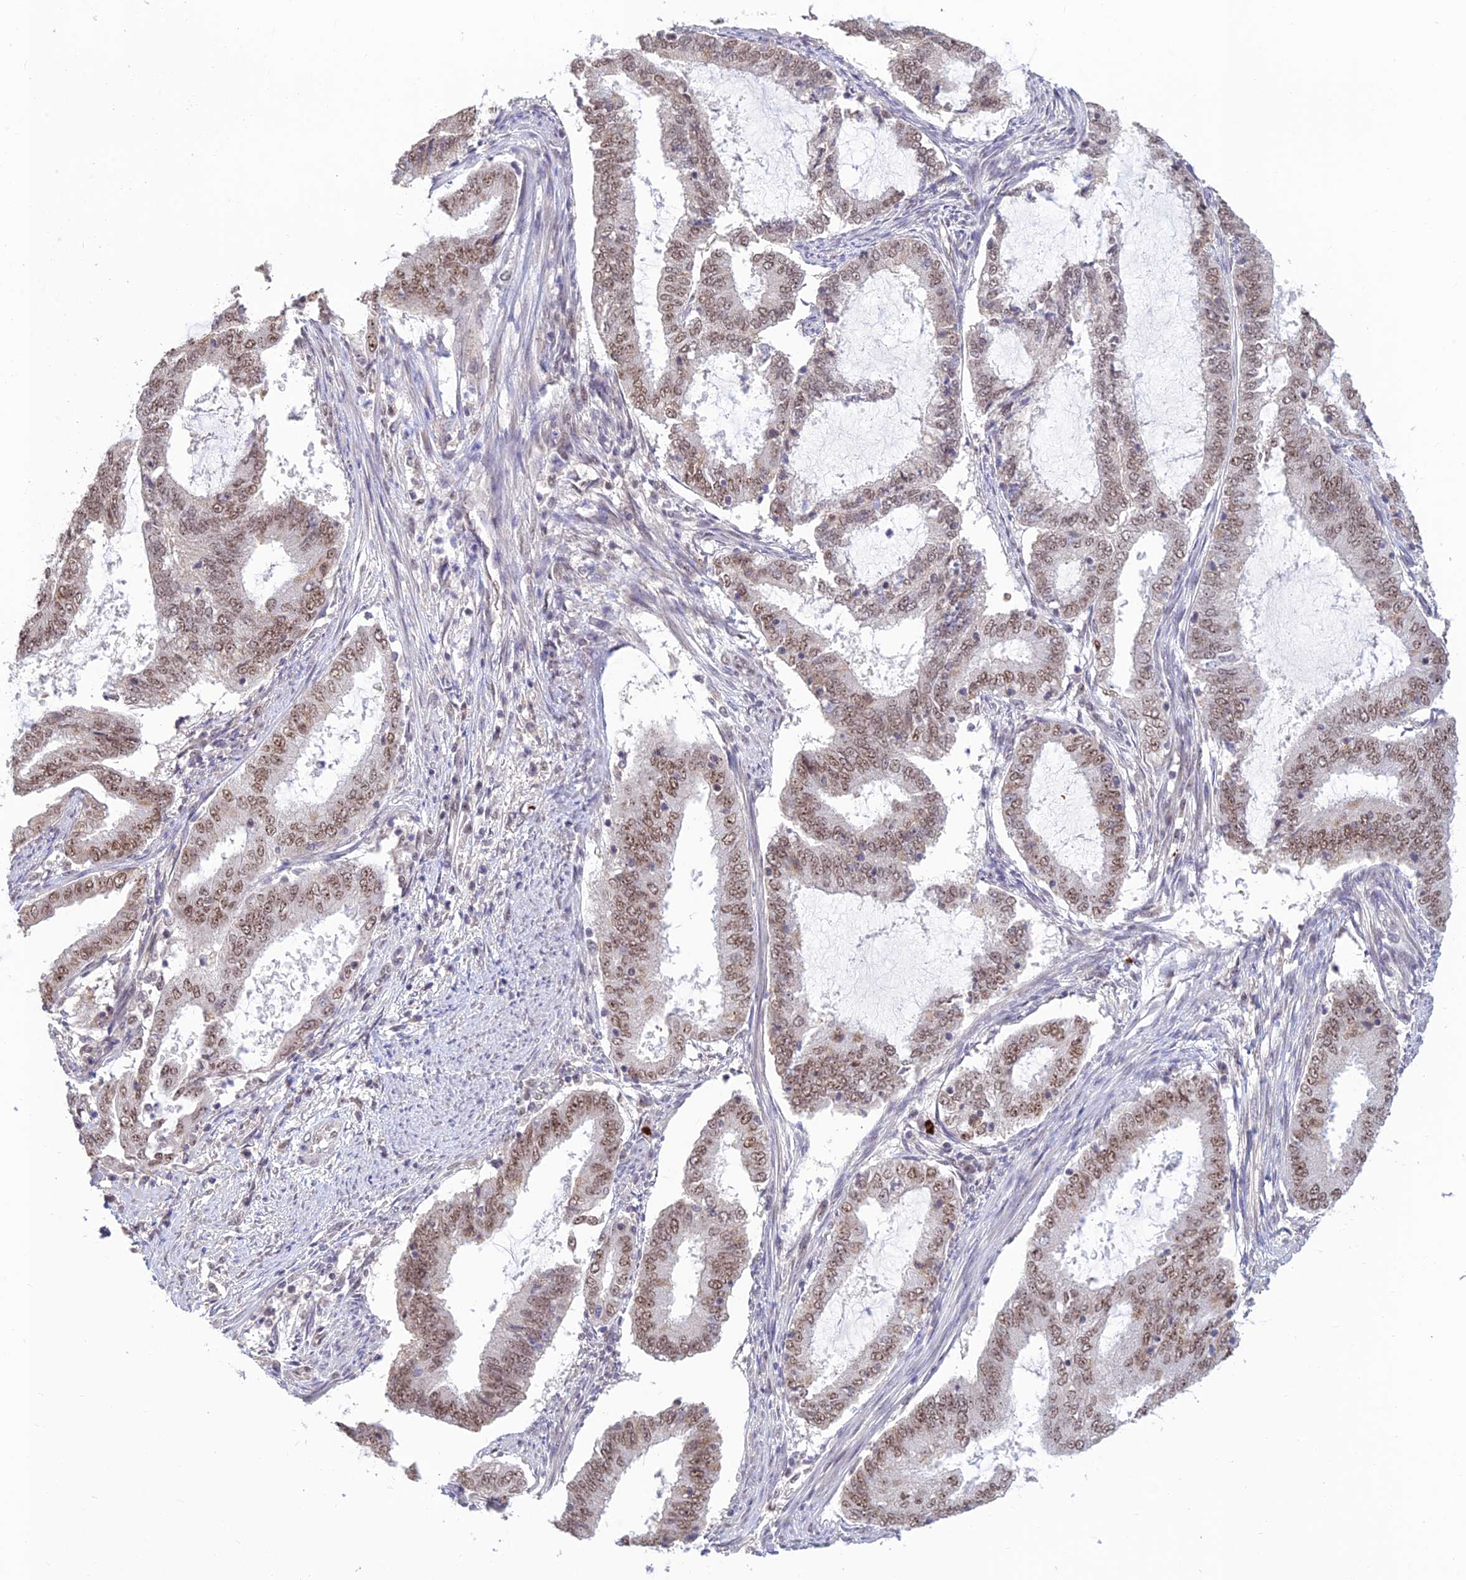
{"staining": {"intensity": "moderate", "quantity": ">75%", "location": "nuclear"}, "tissue": "endometrial cancer", "cell_type": "Tumor cells", "image_type": "cancer", "snomed": [{"axis": "morphology", "description": "Adenocarcinoma, NOS"}, {"axis": "topography", "description": "Endometrium"}], "caption": "Immunohistochemical staining of endometrial cancer reveals medium levels of moderate nuclear protein positivity in about >75% of tumor cells.", "gene": "POLR1G", "patient": {"sex": "female", "age": 51}}